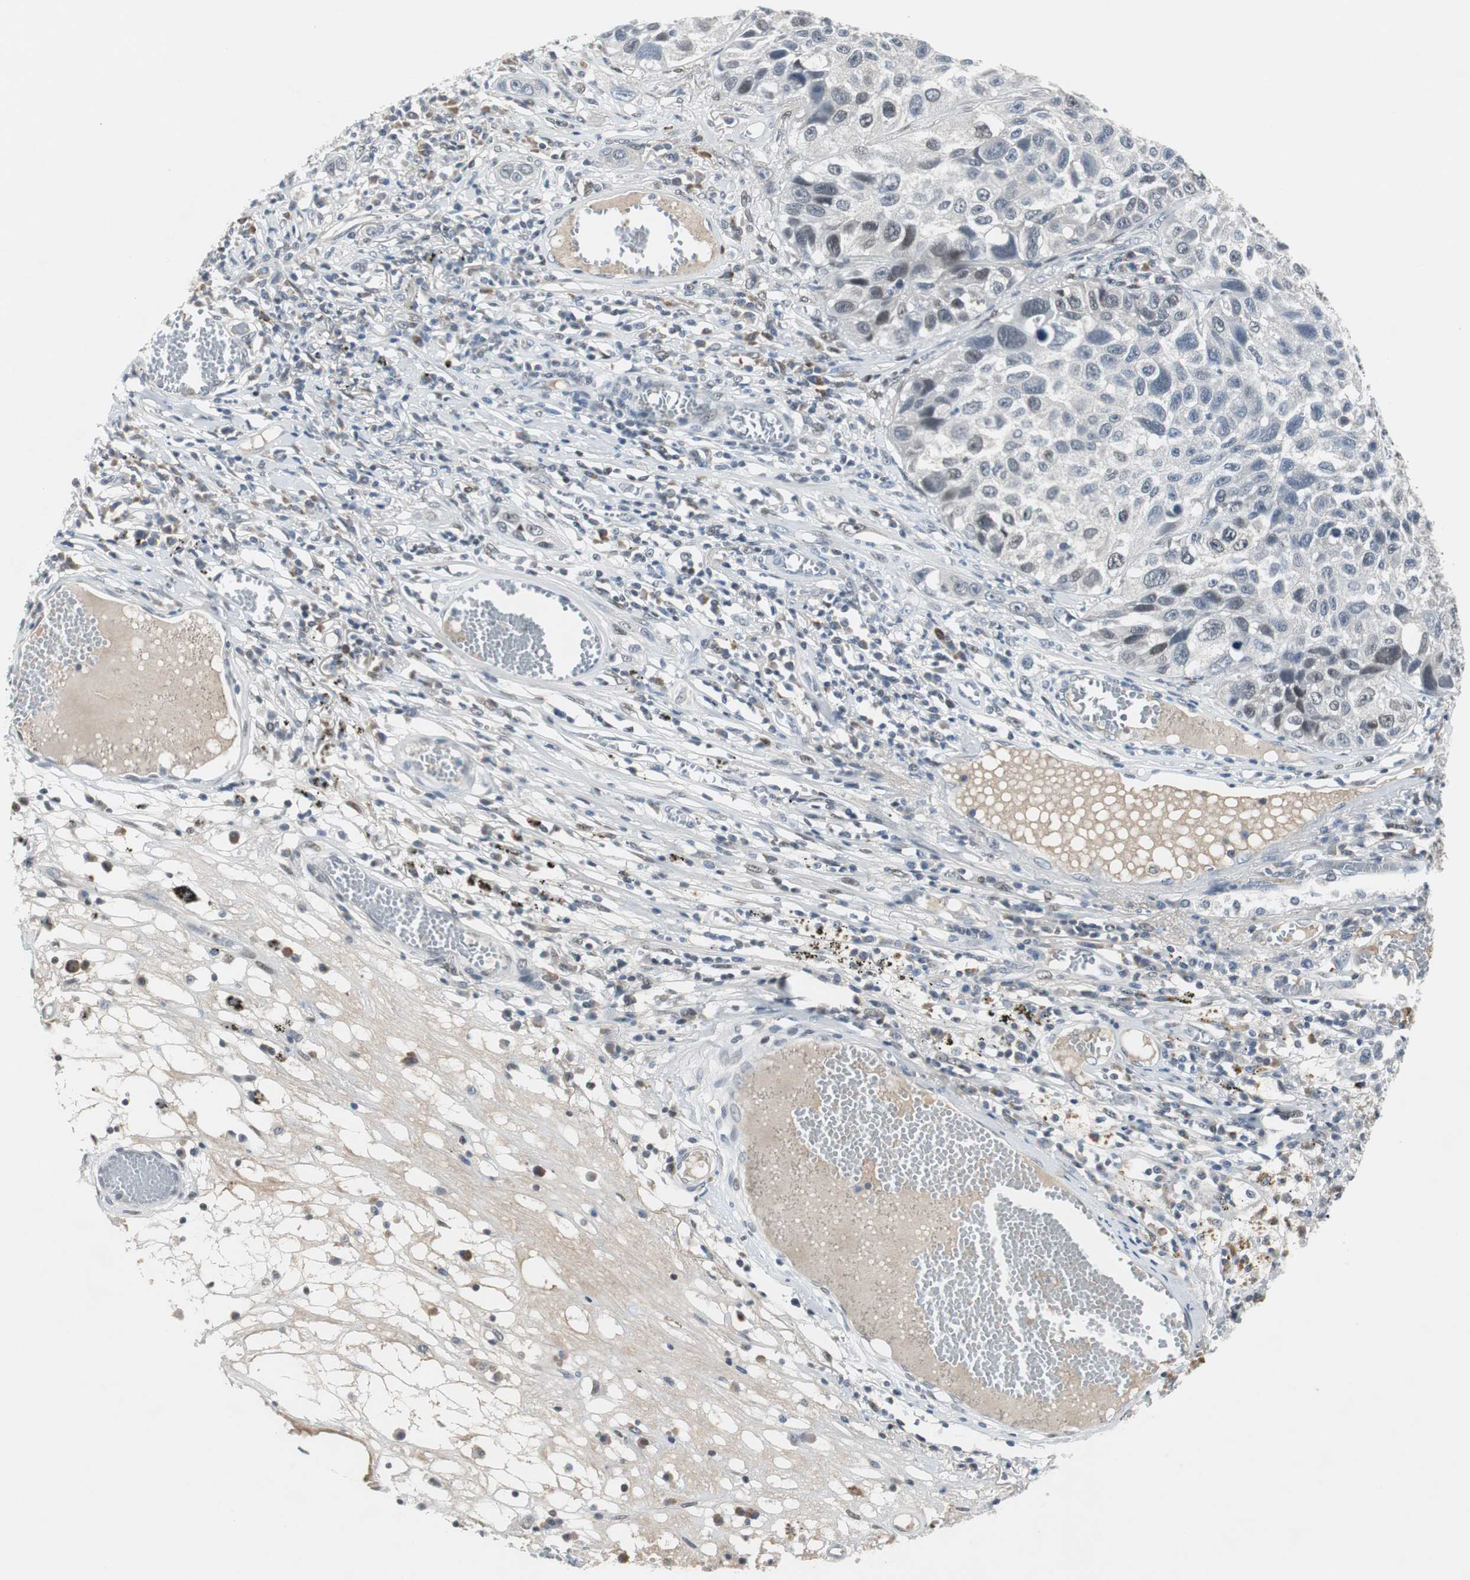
{"staining": {"intensity": "weak", "quantity": "<25%", "location": "nuclear"}, "tissue": "lung cancer", "cell_type": "Tumor cells", "image_type": "cancer", "snomed": [{"axis": "morphology", "description": "Squamous cell carcinoma, NOS"}, {"axis": "topography", "description": "Lung"}], "caption": "A high-resolution image shows immunohistochemistry (IHC) staining of lung cancer (squamous cell carcinoma), which demonstrates no significant expression in tumor cells.", "gene": "ELK1", "patient": {"sex": "male", "age": 71}}